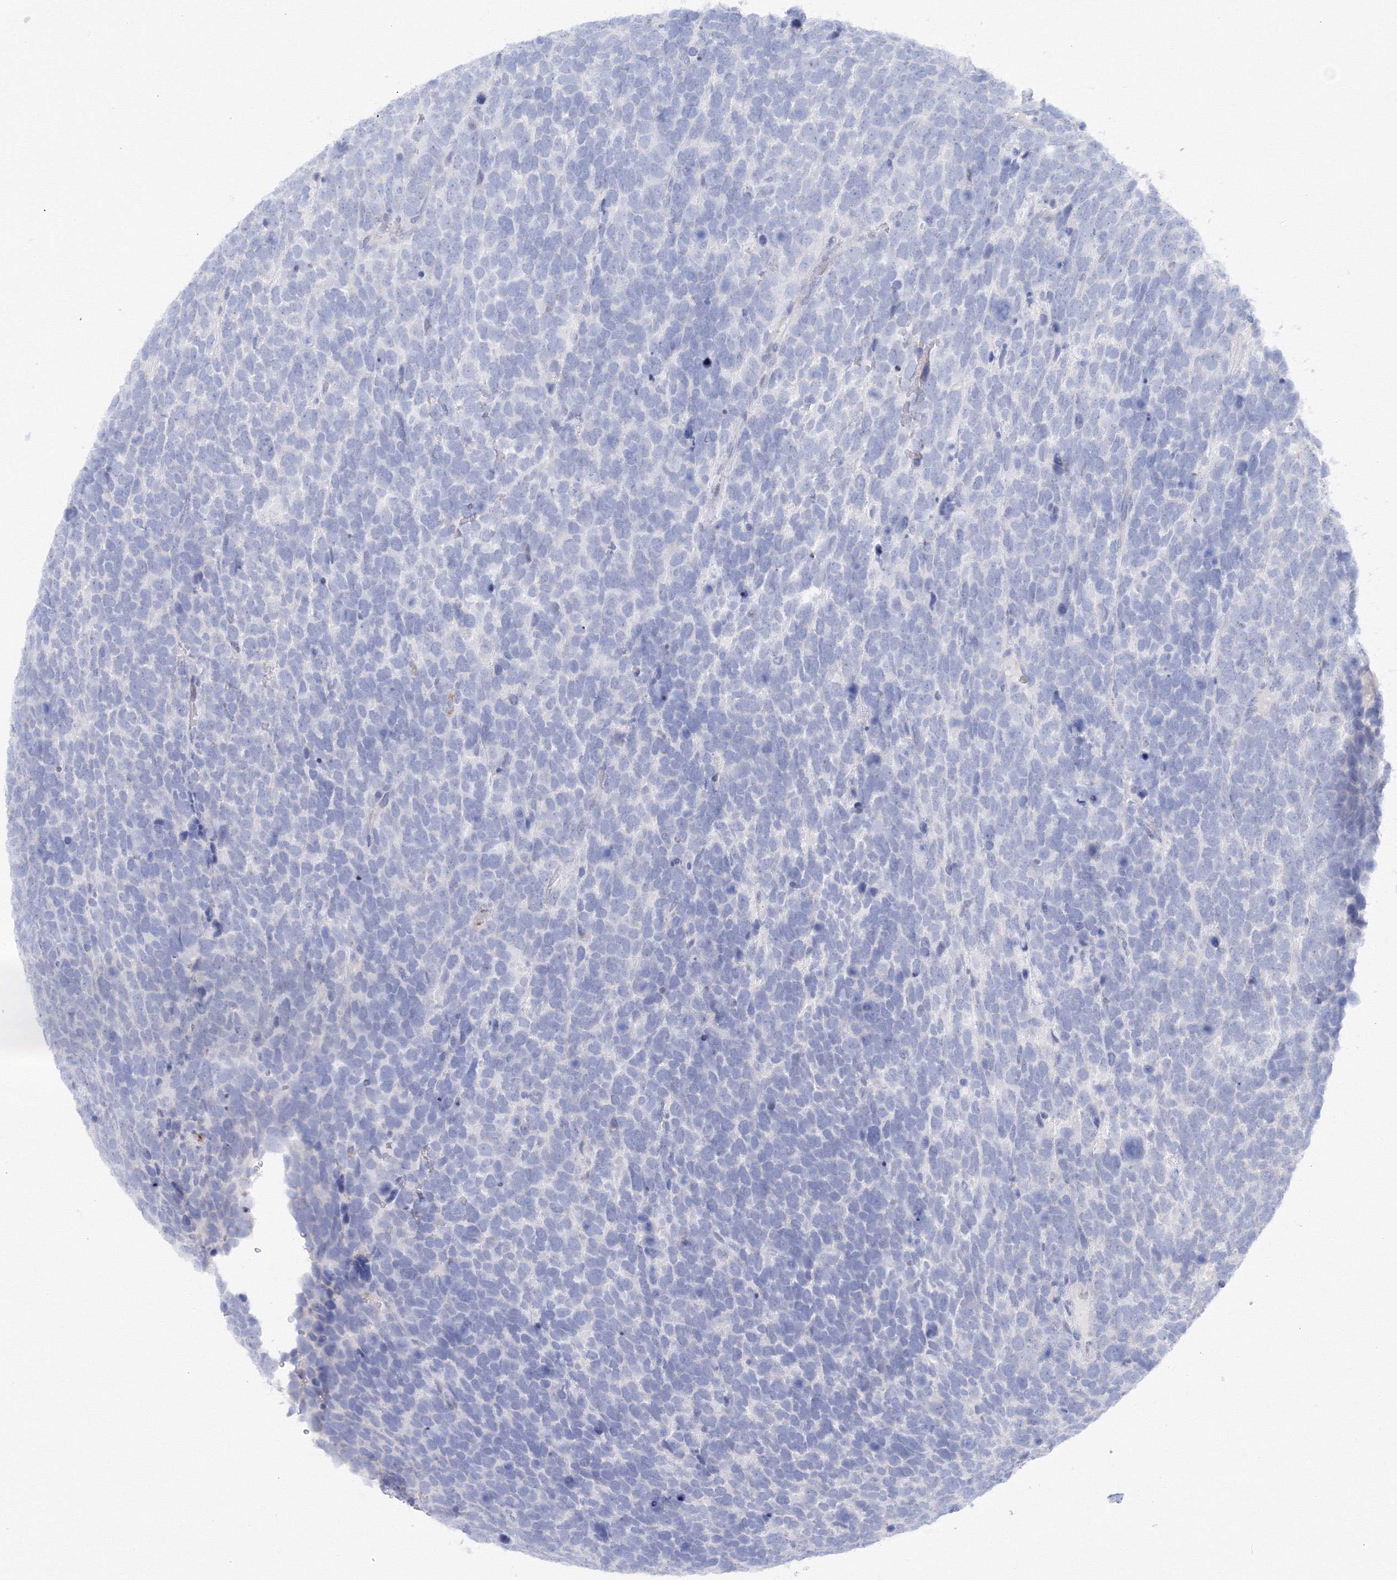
{"staining": {"intensity": "negative", "quantity": "none", "location": "none"}, "tissue": "urothelial cancer", "cell_type": "Tumor cells", "image_type": "cancer", "snomed": [{"axis": "morphology", "description": "Urothelial carcinoma, High grade"}, {"axis": "topography", "description": "Urinary bladder"}], "caption": "Immunohistochemistry of human urothelial cancer displays no positivity in tumor cells.", "gene": "TAMM41", "patient": {"sex": "female", "age": 82}}